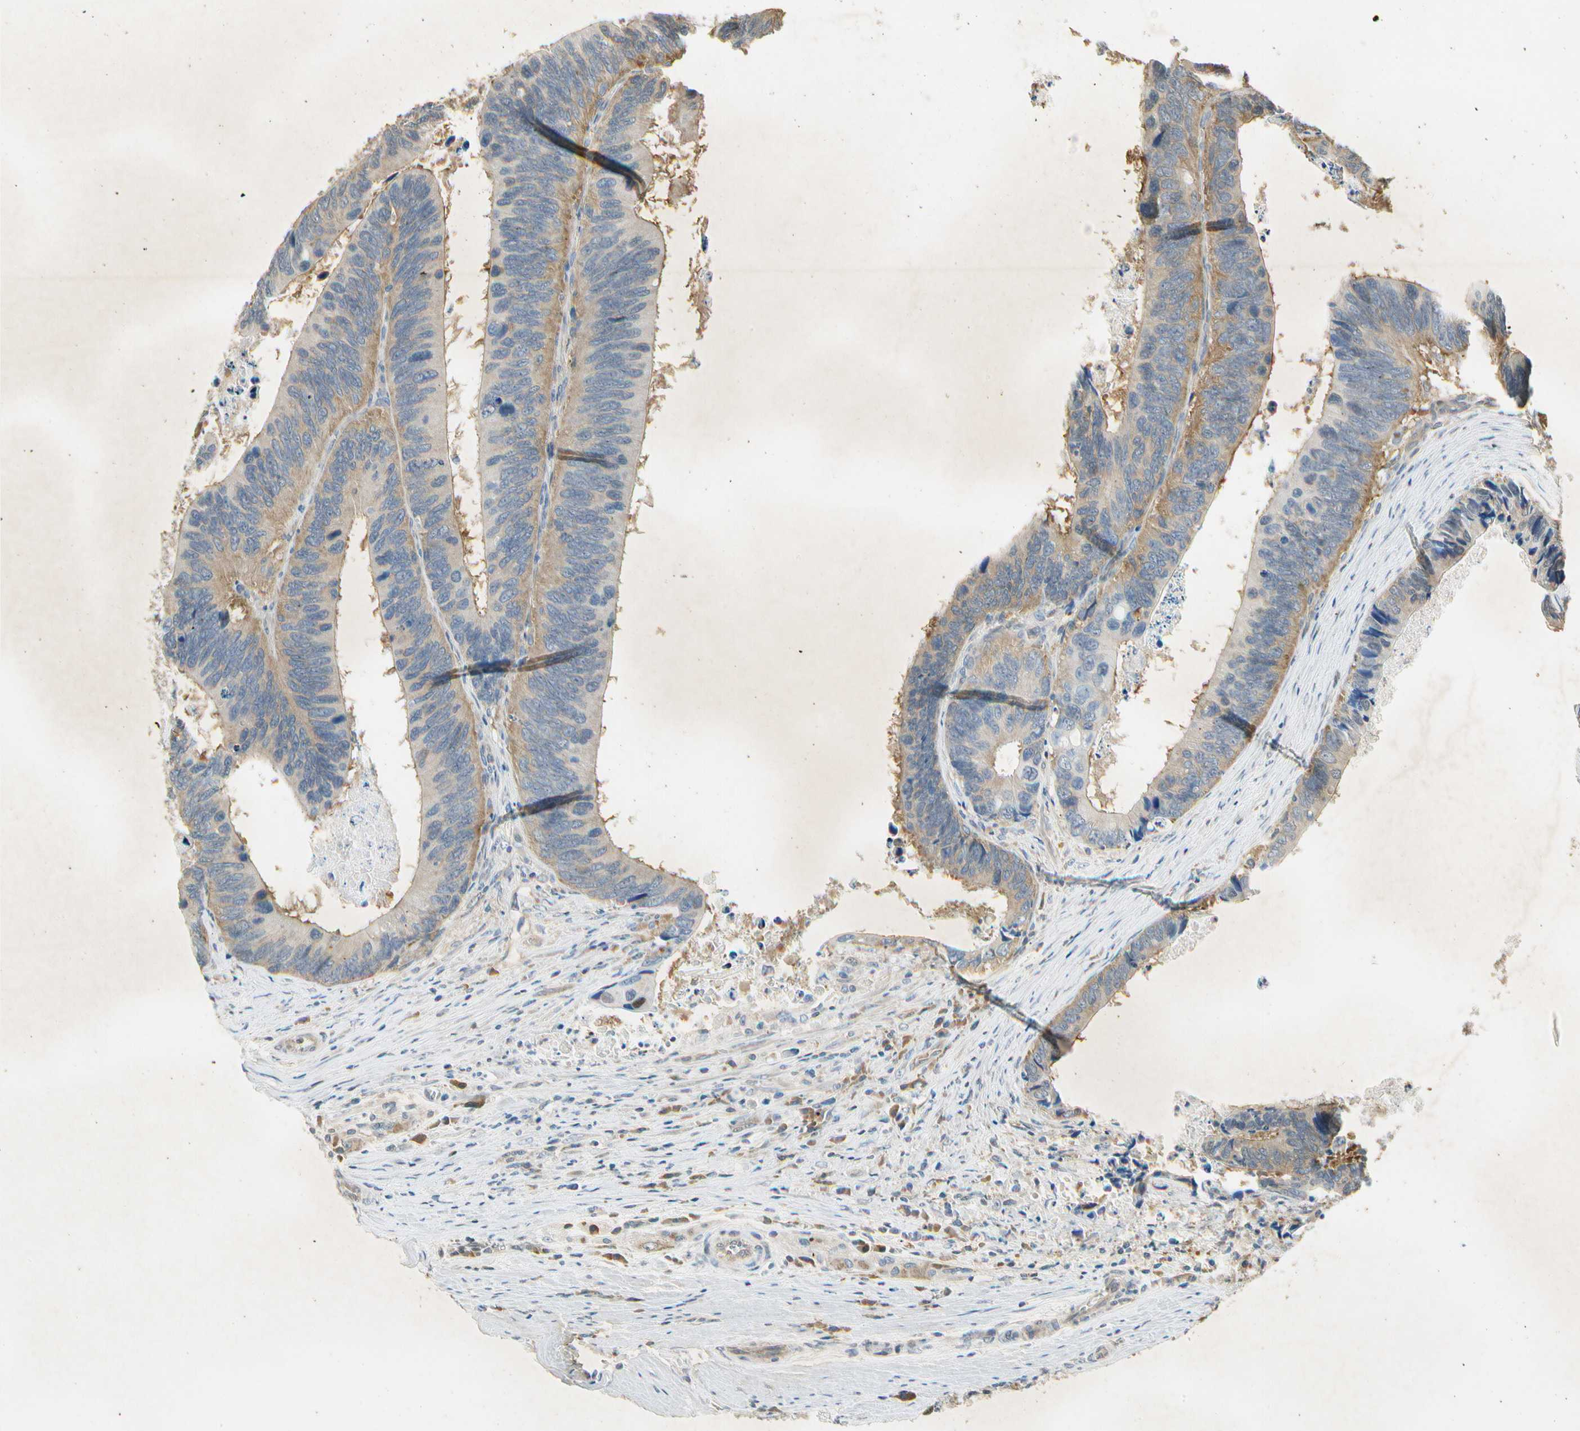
{"staining": {"intensity": "weak", "quantity": ">75%", "location": "cytoplasmic/membranous"}, "tissue": "colorectal cancer", "cell_type": "Tumor cells", "image_type": "cancer", "snomed": [{"axis": "morphology", "description": "Adenocarcinoma, NOS"}, {"axis": "topography", "description": "Colon"}], "caption": "Approximately >75% of tumor cells in adenocarcinoma (colorectal) reveal weak cytoplasmic/membranous protein positivity as visualized by brown immunohistochemical staining.", "gene": "EIF1AX", "patient": {"sex": "male", "age": 72}}